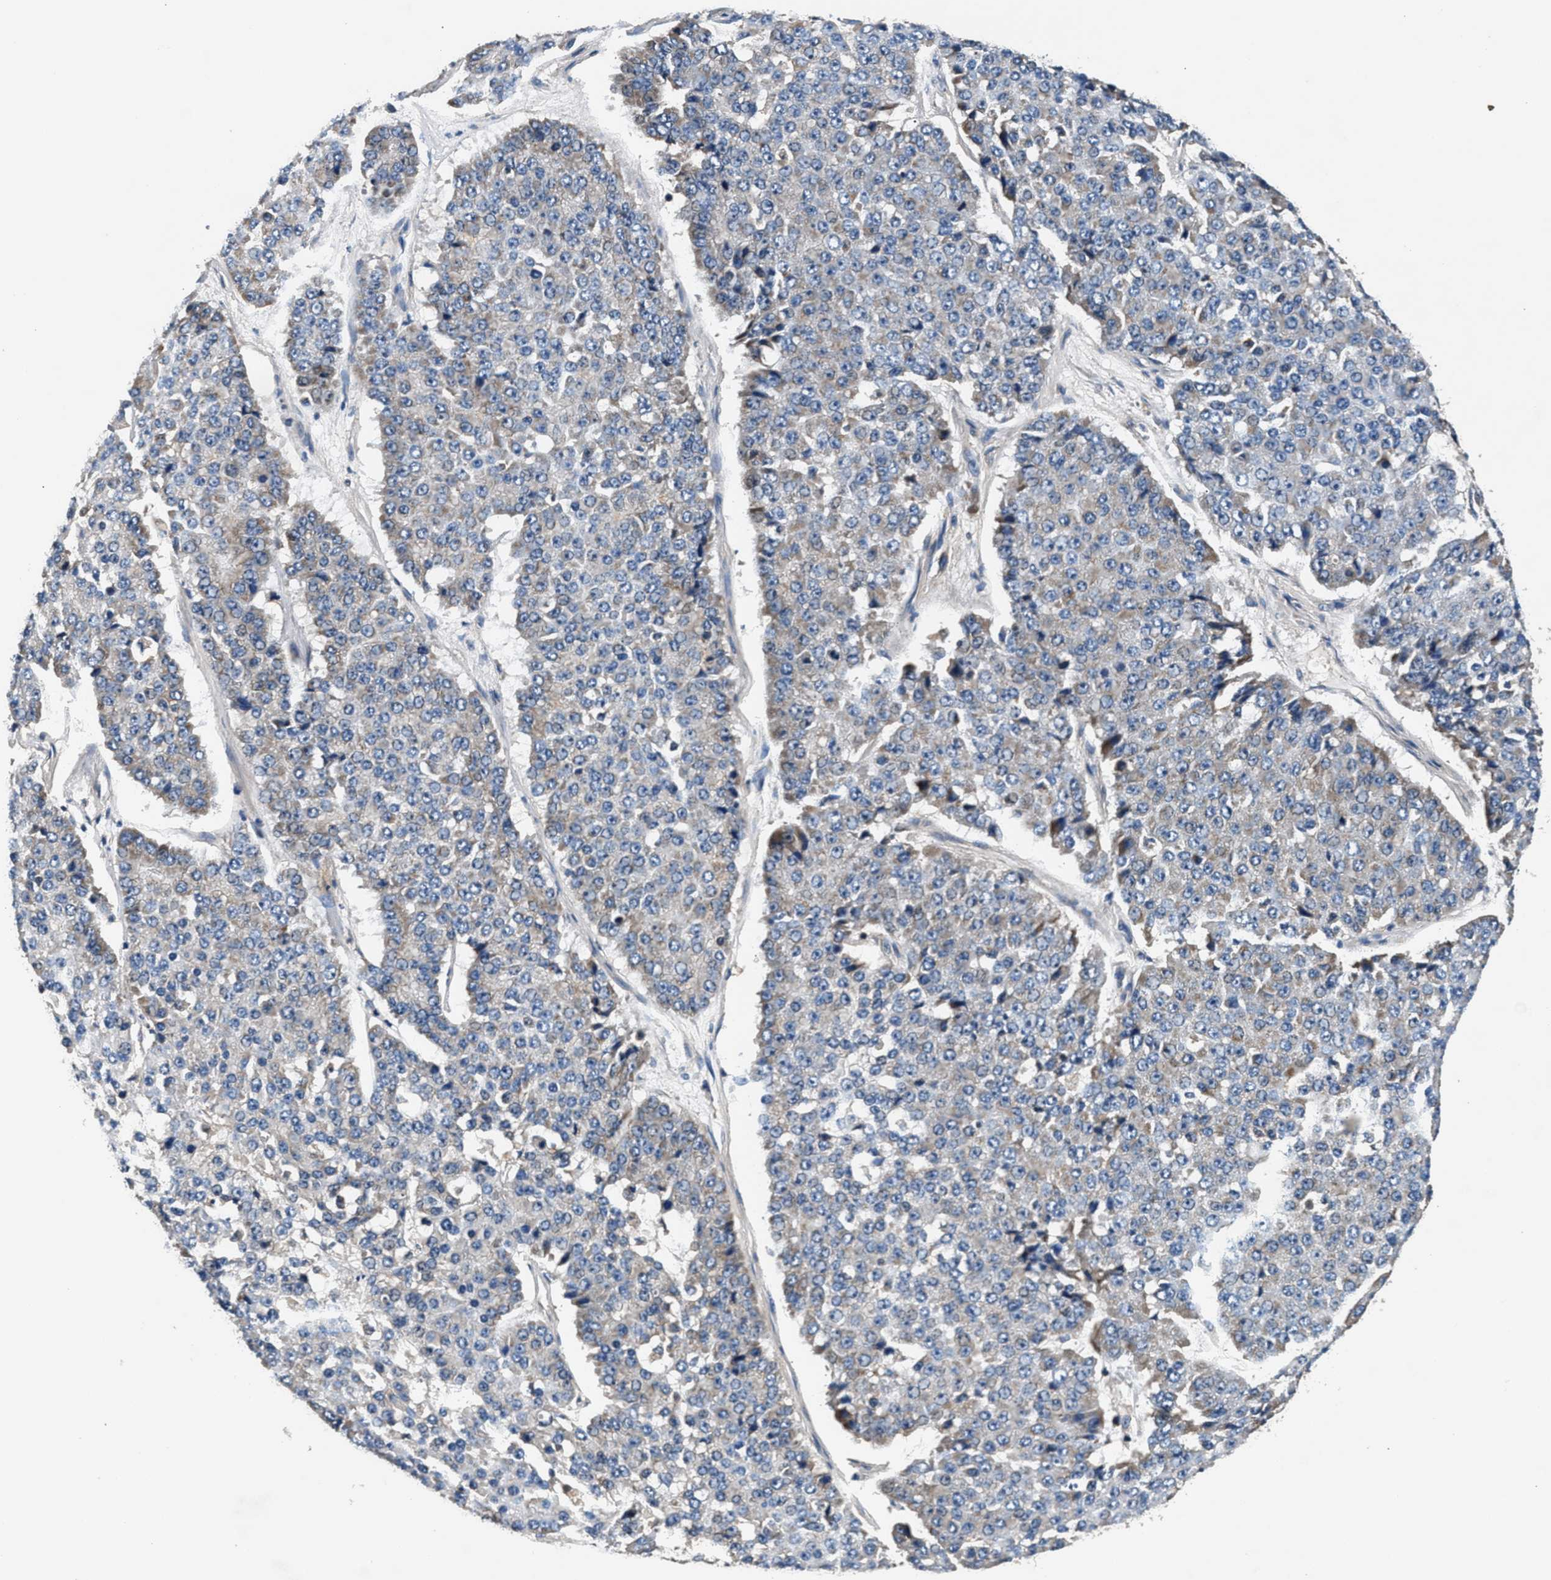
{"staining": {"intensity": "moderate", "quantity": "25%-75%", "location": "cytoplasmic/membranous"}, "tissue": "pancreatic cancer", "cell_type": "Tumor cells", "image_type": "cancer", "snomed": [{"axis": "morphology", "description": "Adenocarcinoma, NOS"}, {"axis": "topography", "description": "Pancreas"}], "caption": "A histopathology image of pancreatic adenocarcinoma stained for a protein displays moderate cytoplasmic/membranous brown staining in tumor cells.", "gene": "IMMT", "patient": {"sex": "male", "age": 50}}